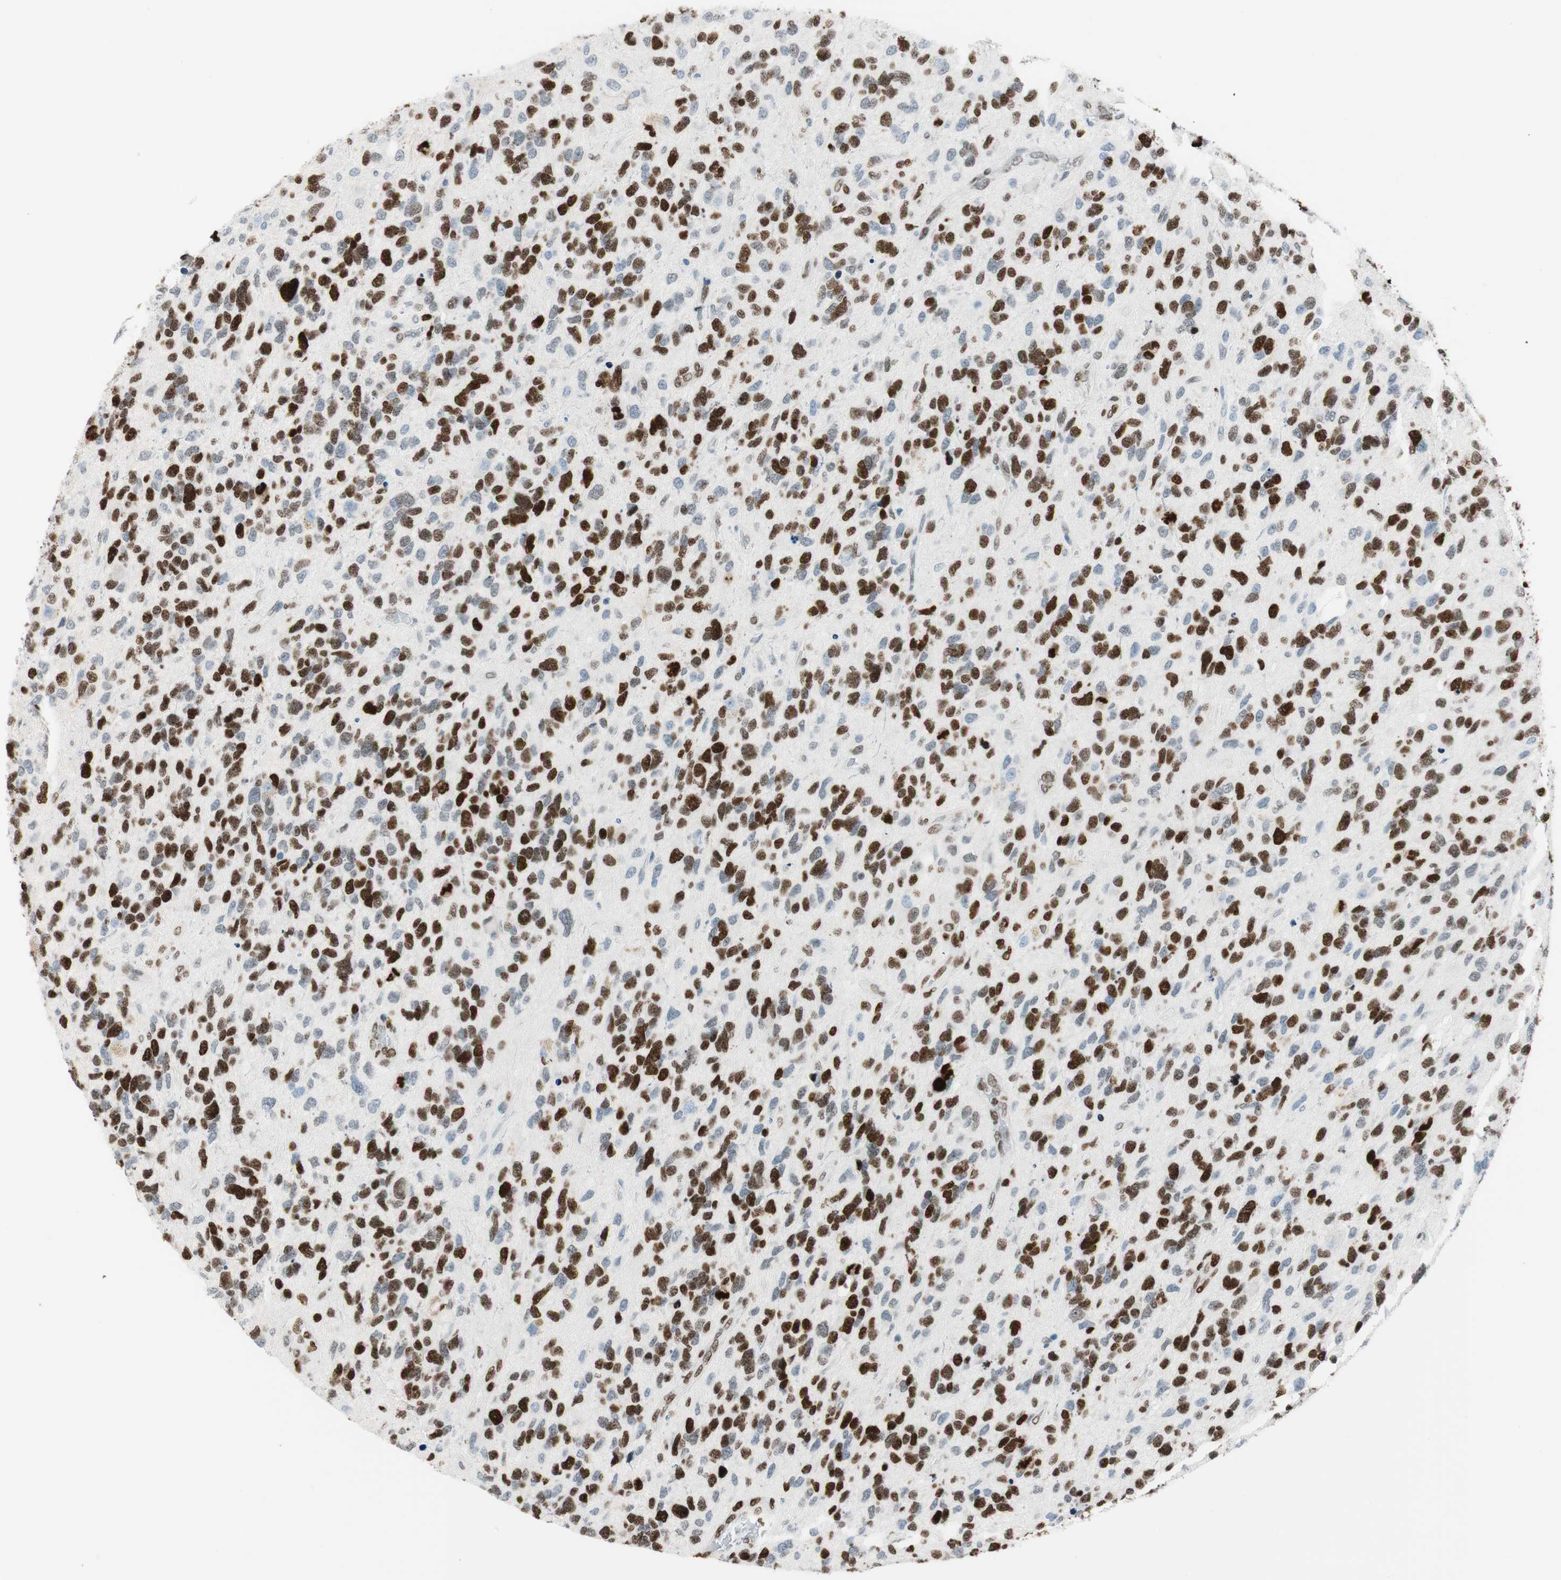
{"staining": {"intensity": "strong", "quantity": "25%-75%", "location": "nuclear"}, "tissue": "glioma", "cell_type": "Tumor cells", "image_type": "cancer", "snomed": [{"axis": "morphology", "description": "Glioma, malignant, High grade"}, {"axis": "topography", "description": "Brain"}], "caption": "Glioma stained for a protein (brown) demonstrates strong nuclear positive expression in about 25%-75% of tumor cells.", "gene": "EZH2", "patient": {"sex": "female", "age": 58}}